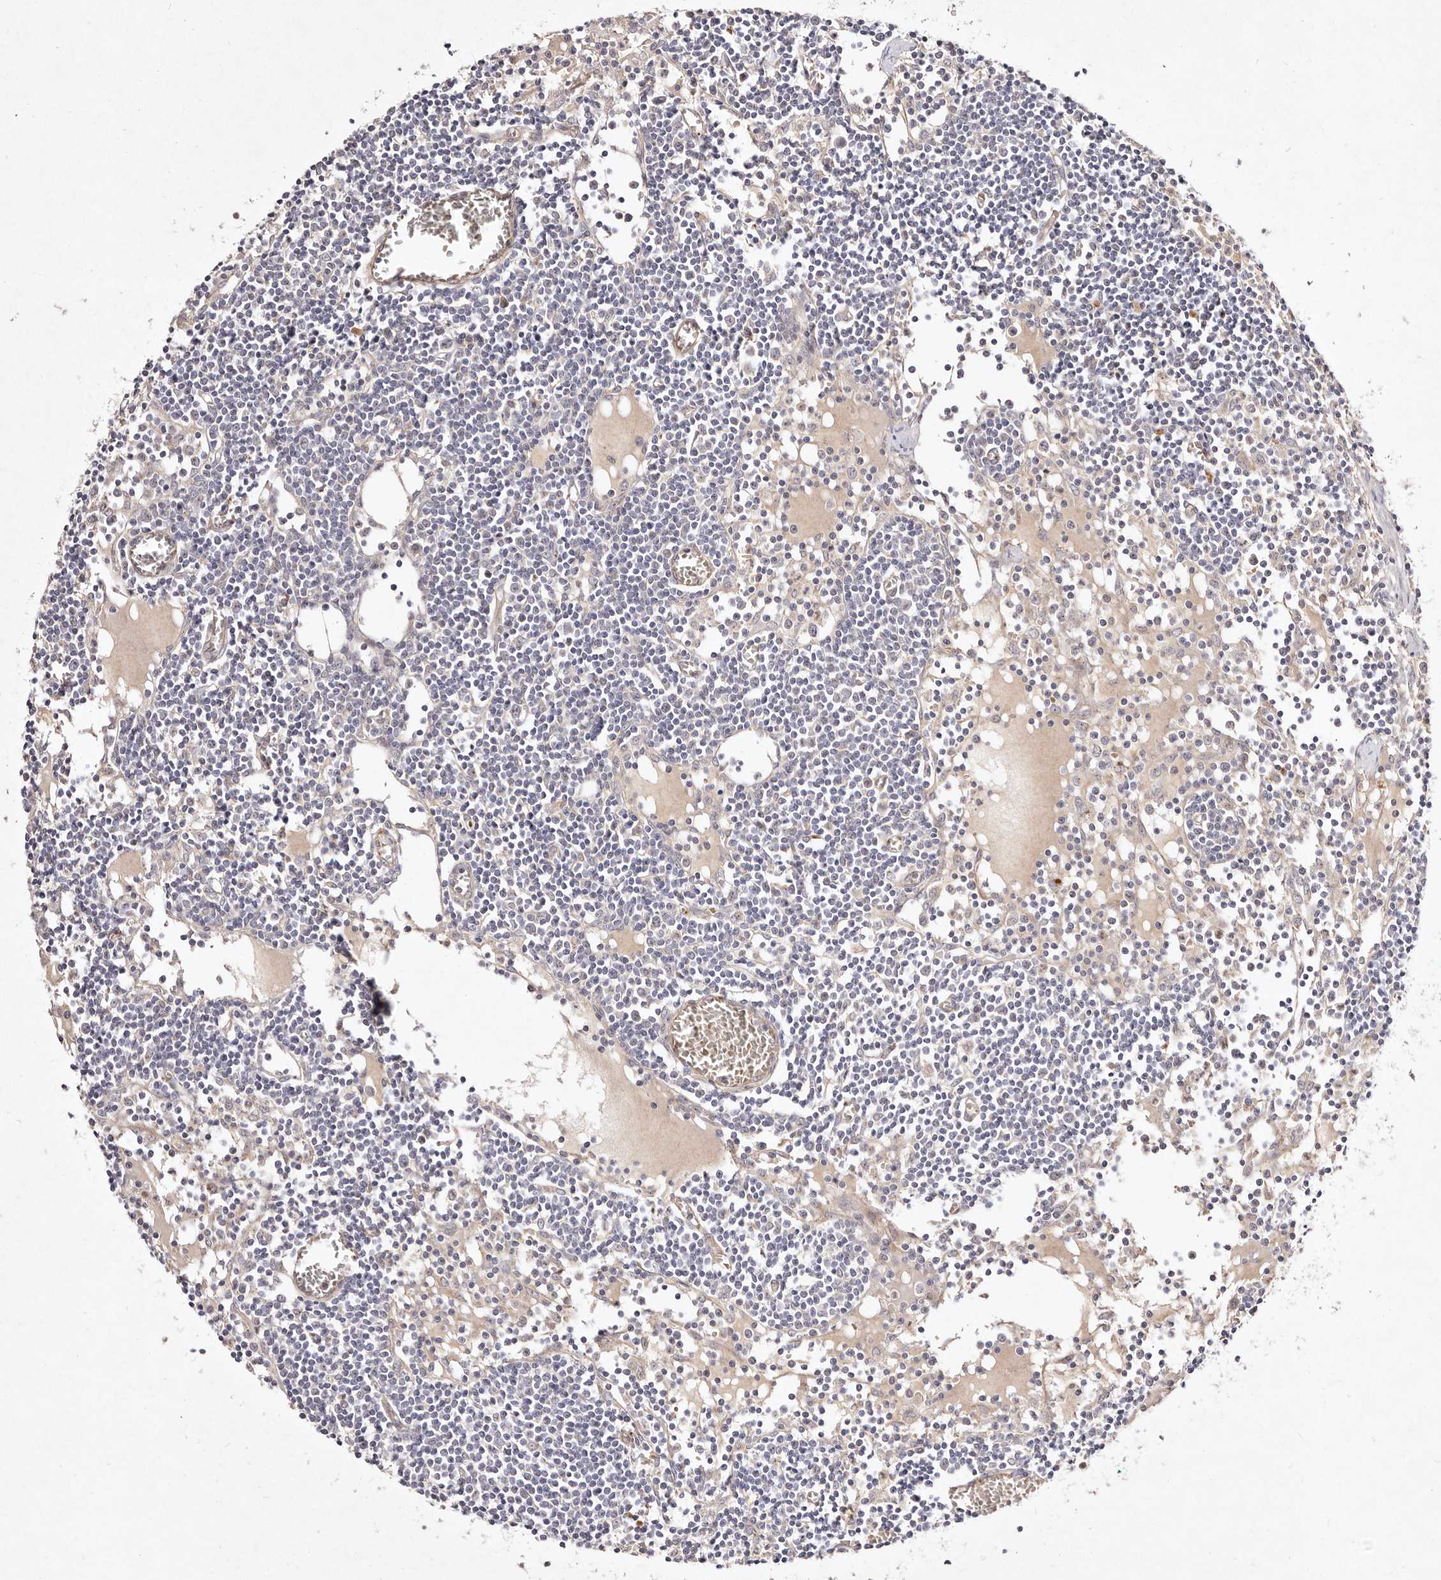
{"staining": {"intensity": "negative", "quantity": "none", "location": "none"}, "tissue": "lymph node", "cell_type": "Germinal center cells", "image_type": "normal", "snomed": [{"axis": "morphology", "description": "Normal tissue, NOS"}, {"axis": "topography", "description": "Lymph node"}], "caption": "Human lymph node stained for a protein using IHC displays no expression in germinal center cells.", "gene": "MTMR11", "patient": {"sex": "female", "age": 11}}